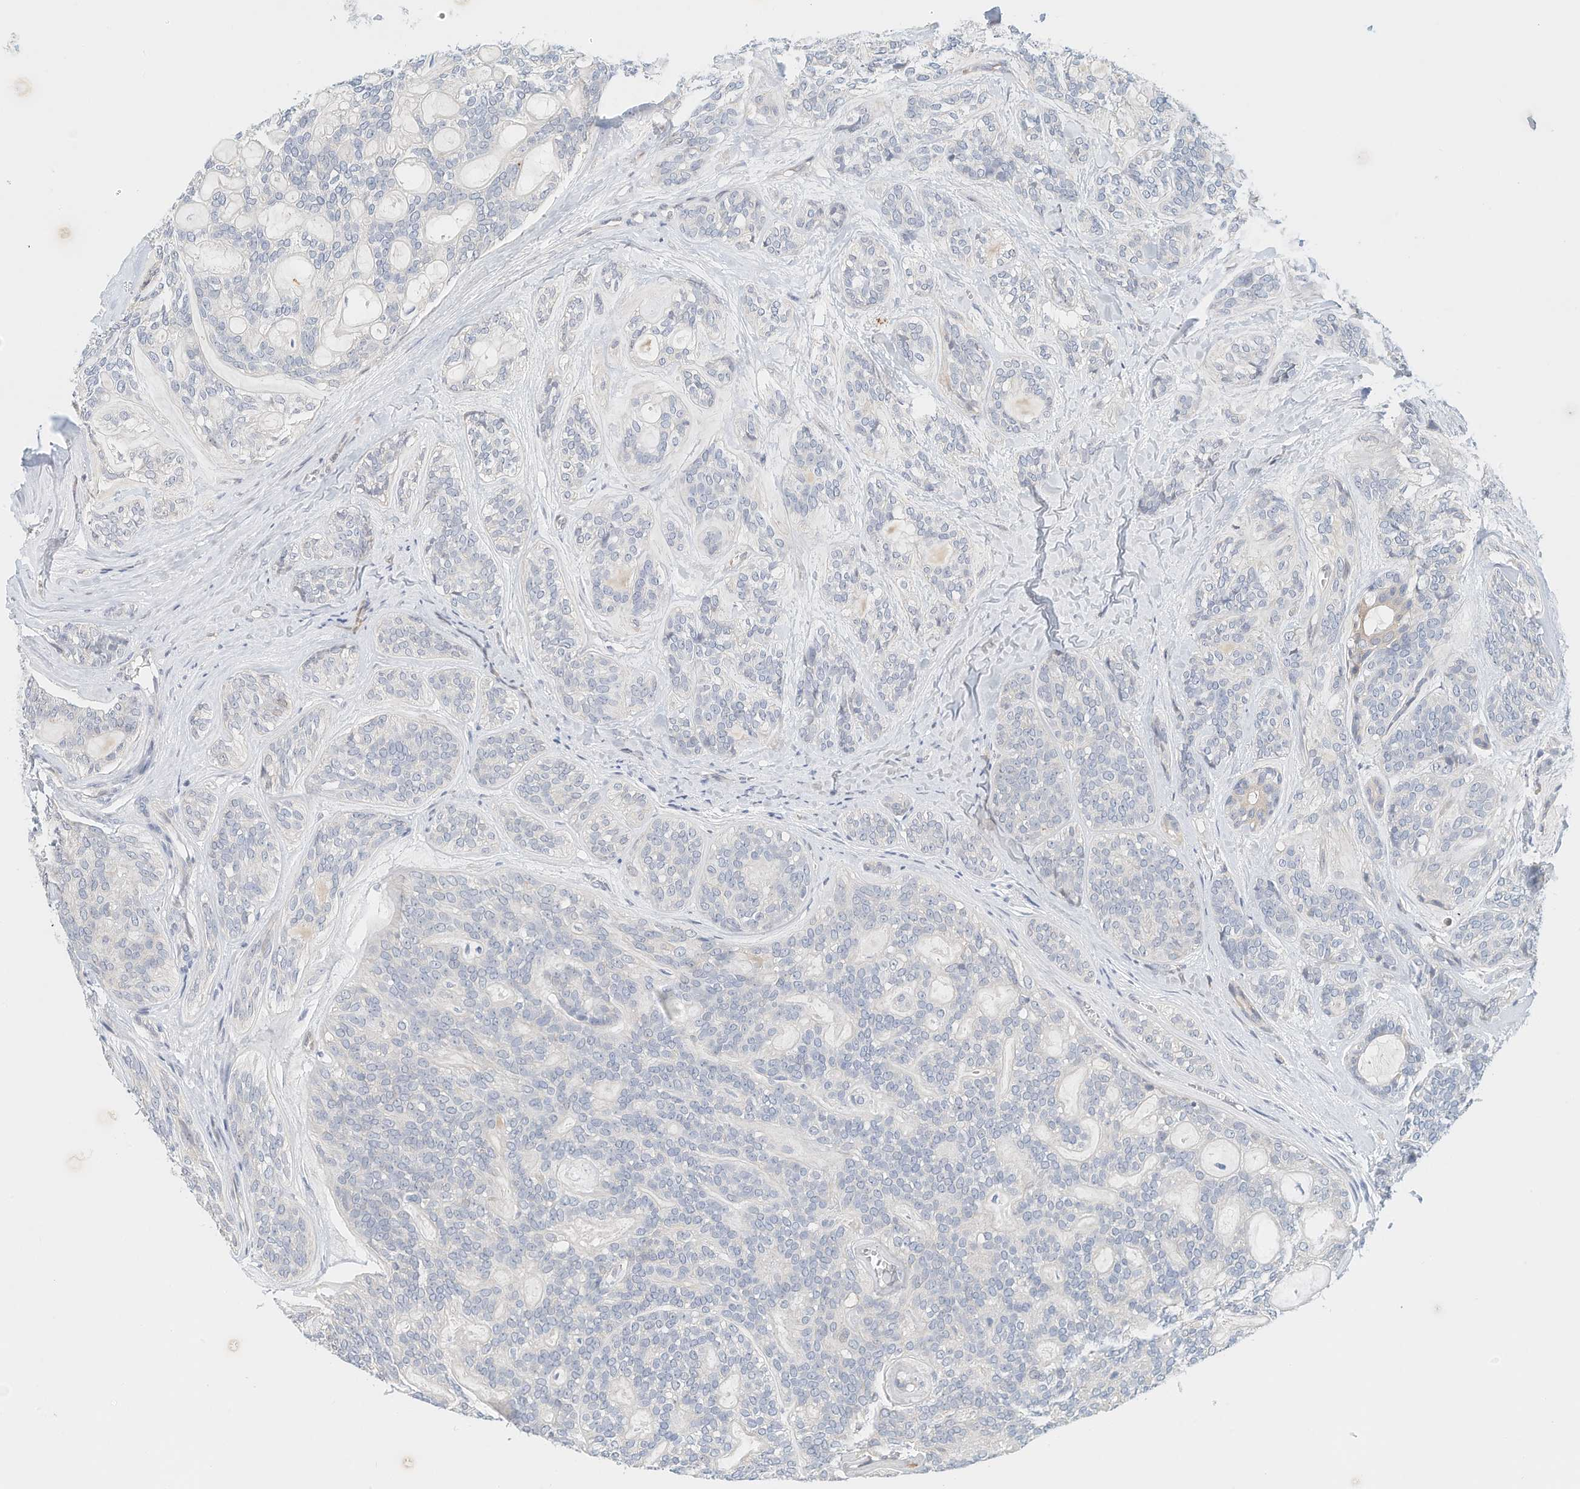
{"staining": {"intensity": "negative", "quantity": "none", "location": "none"}, "tissue": "head and neck cancer", "cell_type": "Tumor cells", "image_type": "cancer", "snomed": [{"axis": "morphology", "description": "Adenocarcinoma, NOS"}, {"axis": "topography", "description": "Head-Neck"}], "caption": "The photomicrograph exhibits no significant positivity in tumor cells of head and neck cancer (adenocarcinoma). (DAB immunohistochemistry with hematoxylin counter stain).", "gene": "ARHGAP28", "patient": {"sex": "male", "age": 66}}